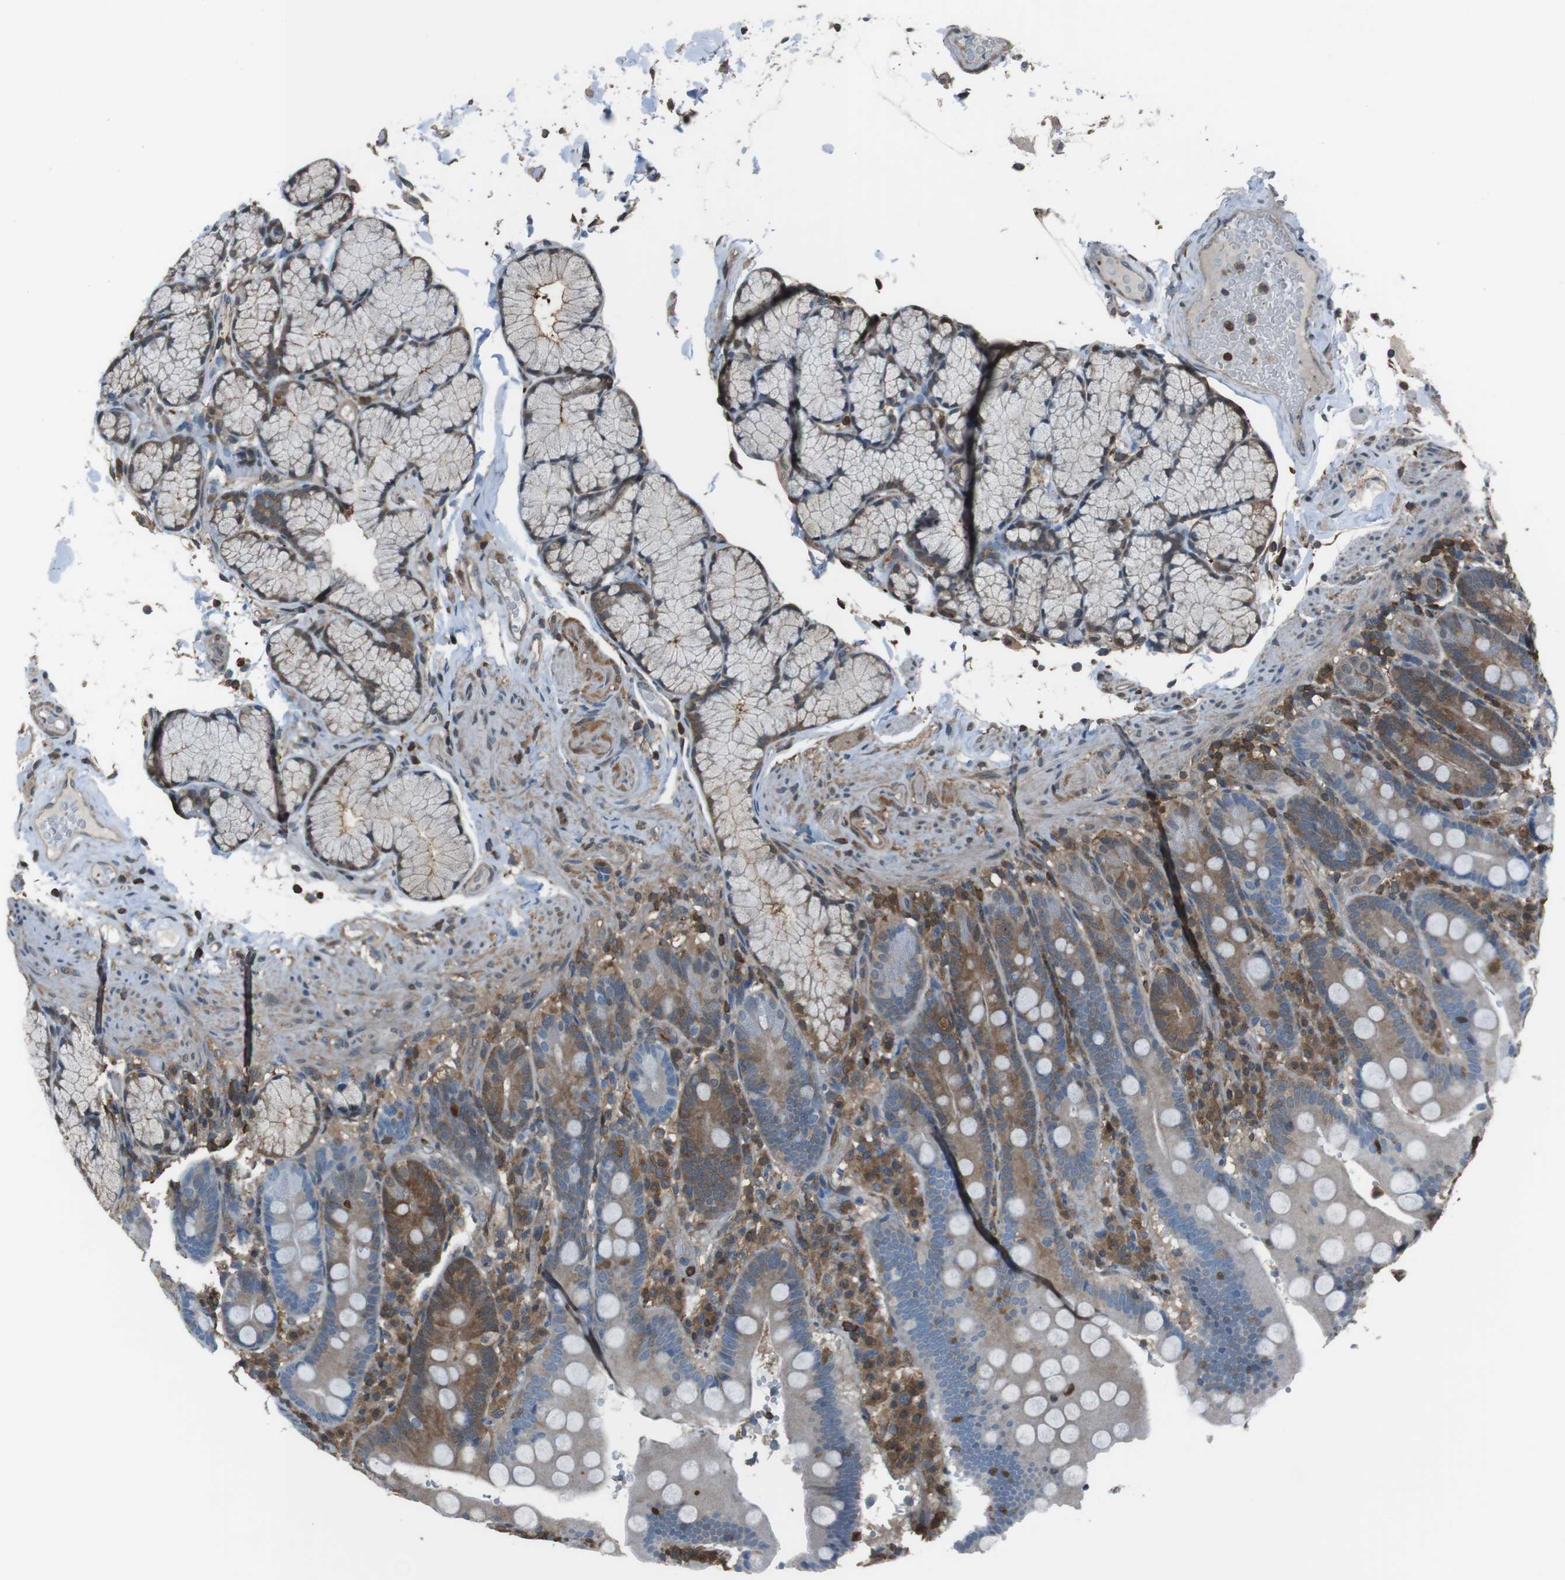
{"staining": {"intensity": "moderate", "quantity": "25%-75%", "location": "cytoplasmic/membranous"}, "tissue": "duodenum", "cell_type": "Glandular cells", "image_type": "normal", "snomed": [{"axis": "morphology", "description": "Normal tissue, NOS"}, {"axis": "topography", "description": "Small intestine, NOS"}], "caption": "A micrograph showing moderate cytoplasmic/membranous positivity in about 25%-75% of glandular cells in benign duodenum, as visualized by brown immunohistochemical staining.", "gene": "TWSG1", "patient": {"sex": "female", "age": 71}}